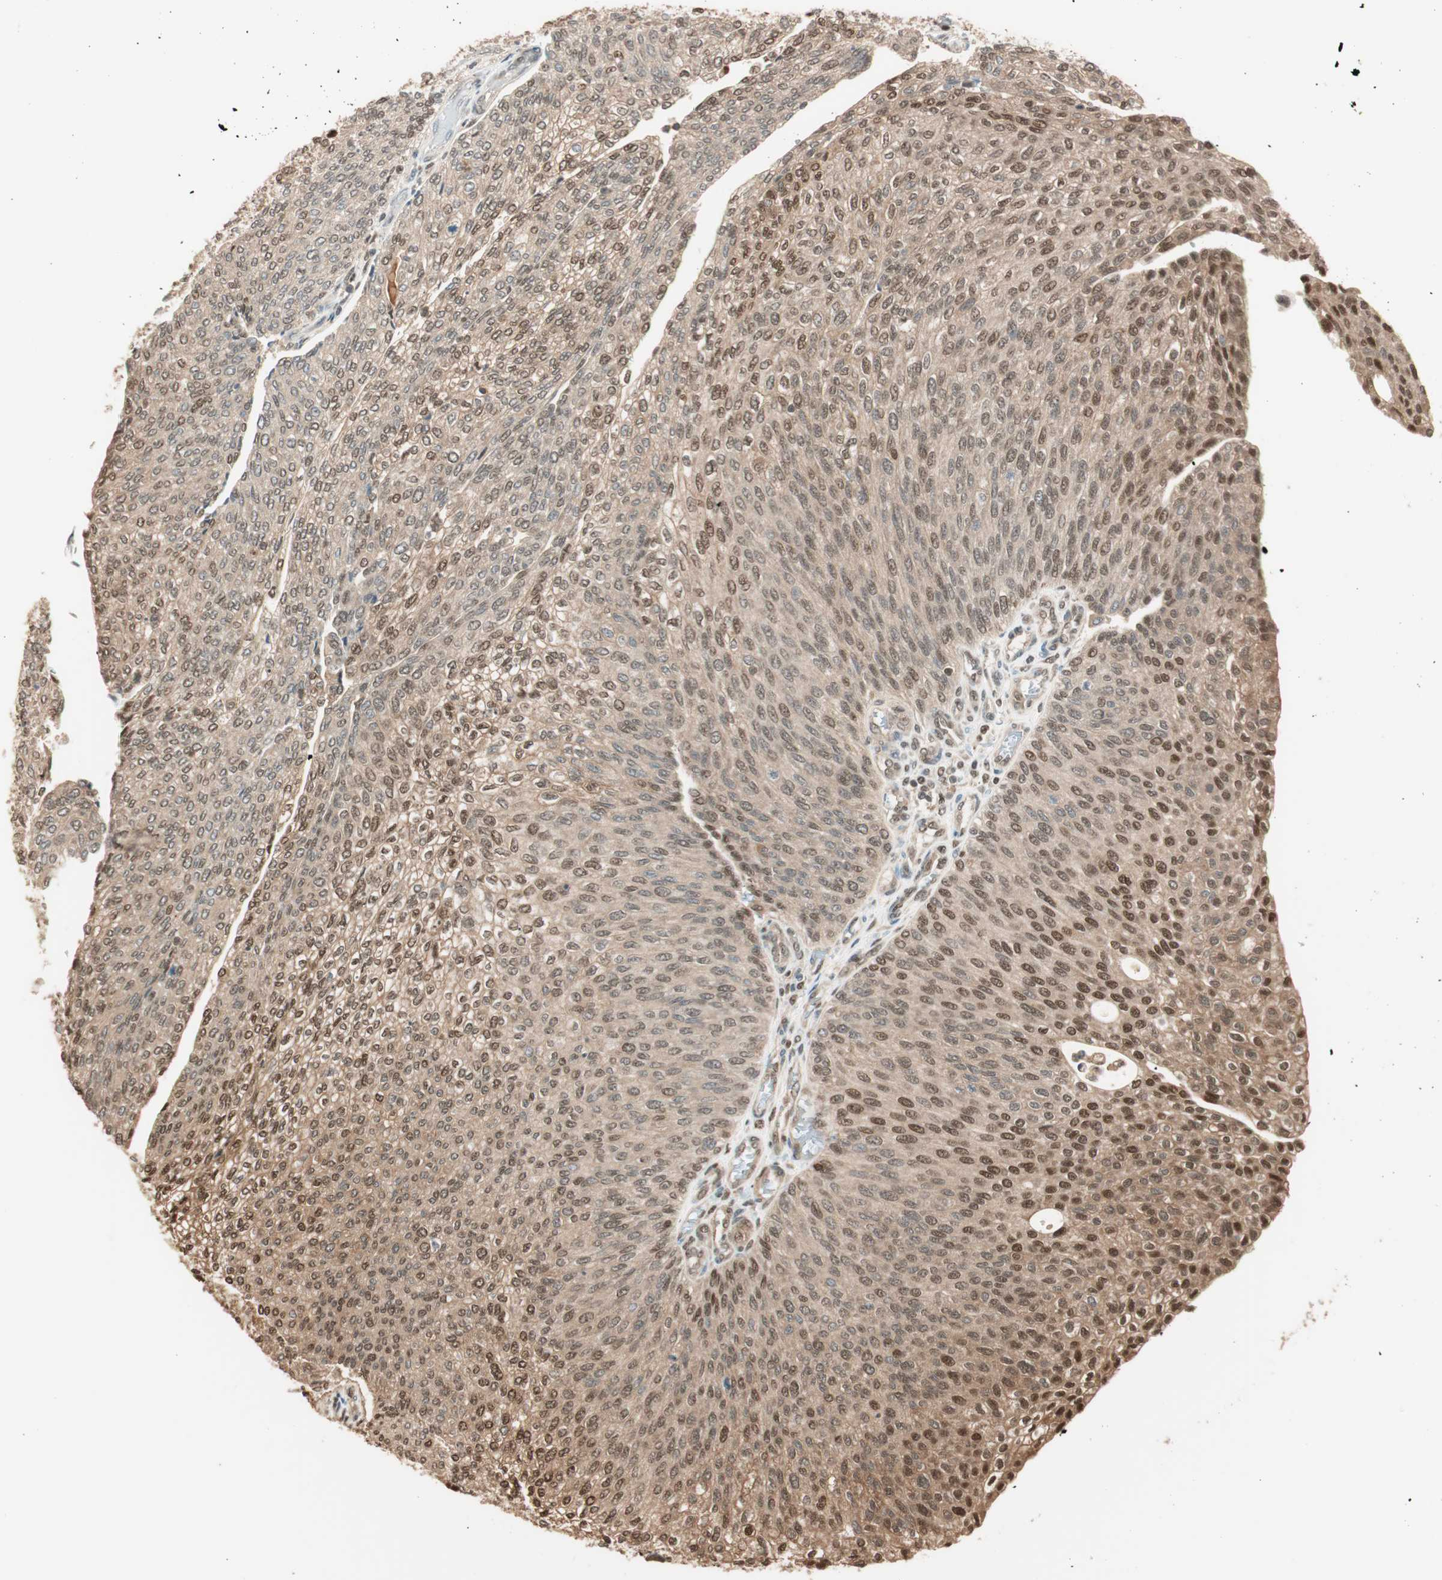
{"staining": {"intensity": "strong", "quantity": ">75%", "location": "cytoplasmic/membranous,nuclear"}, "tissue": "urothelial cancer", "cell_type": "Tumor cells", "image_type": "cancer", "snomed": [{"axis": "morphology", "description": "Urothelial carcinoma, Low grade"}, {"axis": "topography", "description": "Urinary bladder"}], "caption": "Strong cytoplasmic/membranous and nuclear staining for a protein is present in approximately >75% of tumor cells of low-grade urothelial carcinoma using immunohistochemistry (IHC).", "gene": "ZNF443", "patient": {"sex": "female", "age": 79}}